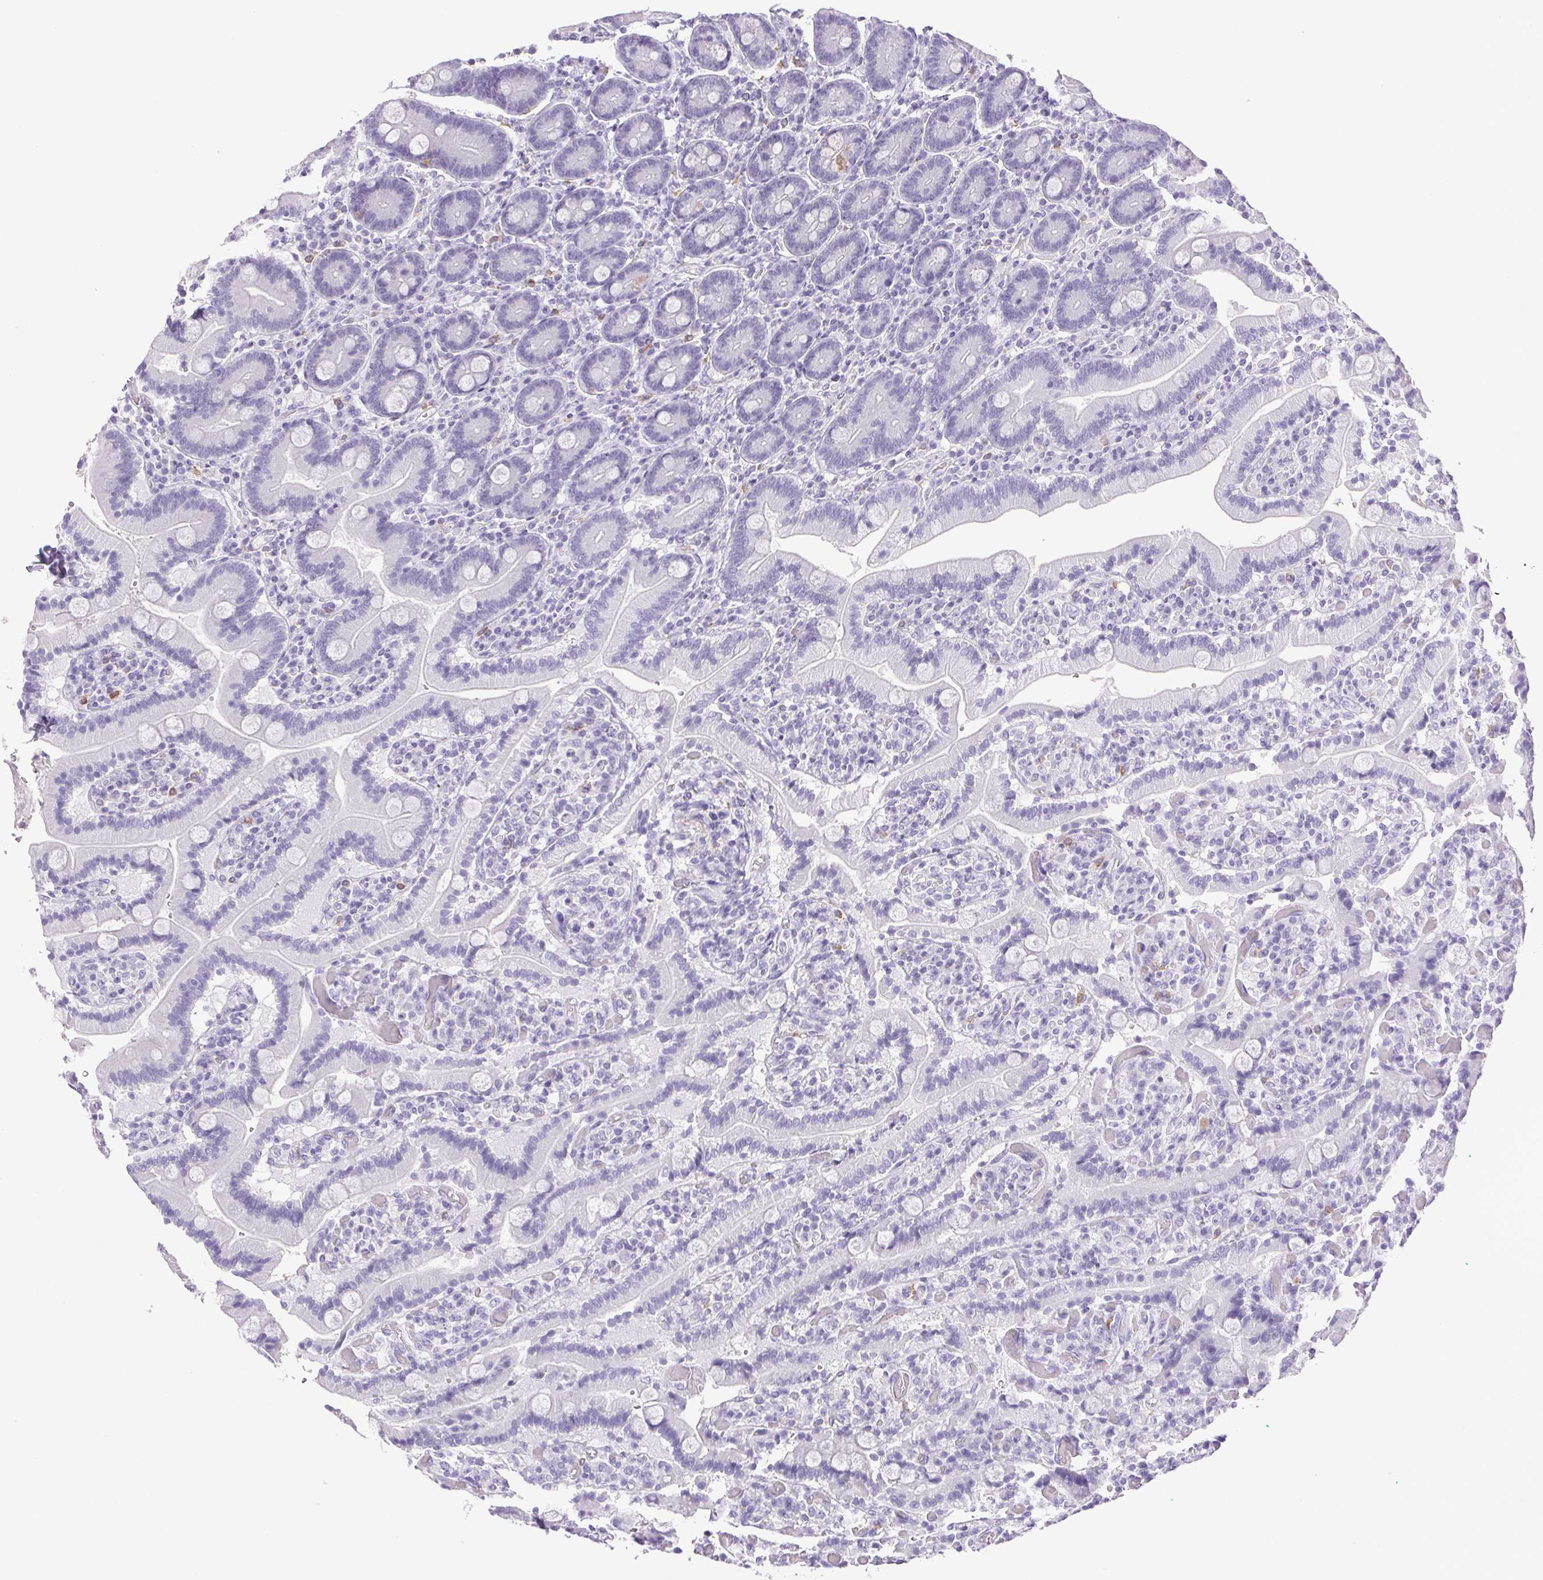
{"staining": {"intensity": "weak", "quantity": "<25%", "location": "cytoplasmic/membranous"}, "tissue": "duodenum", "cell_type": "Glandular cells", "image_type": "normal", "snomed": [{"axis": "morphology", "description": "Normal tissue, NOS"}, {"axis": "topography", "description": "Duodenum"}], "caption": "IHC histopathology image of normal duodenum stained for a protein (brown), which demonstrates no expression in glandular cells.", "gene": "PAPPA2", "patient": {"sex": "female", "age": 62}}